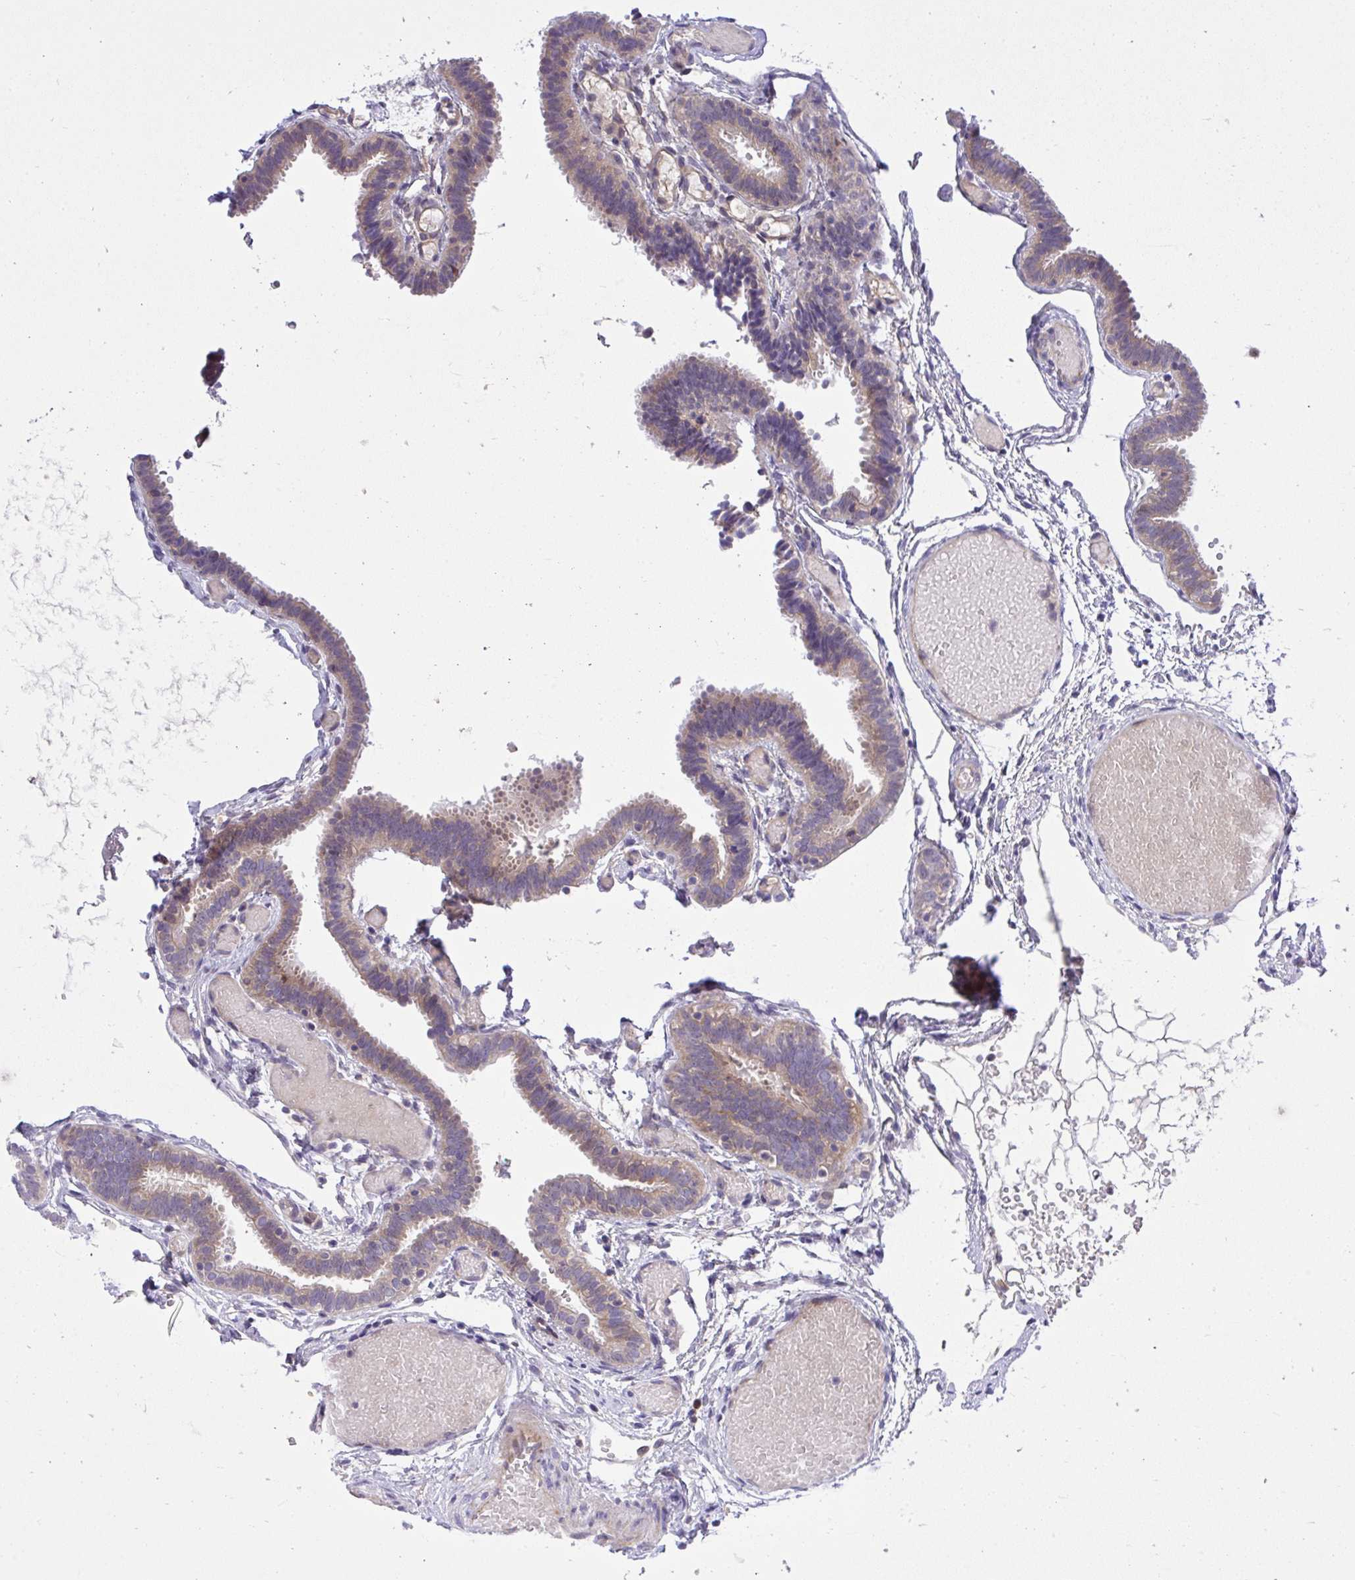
{"staining": {"intensity": "weak", "quantity": "25%-75%", "location": "cytoplasmic/membranous"}, "tissue": "fallopian tube", "cell_type": "Glandular cells", "image_type": "normal", "snomed": [{"axis": "morphology", "description": "Normal tissue, NOS"}, {"axis": "topography", "description": "Fallopian tube"}], "caption": "A brown stain shows weak cytoplasmic/membranous staining of a protein in glandular cells of unremarkable human fallopian tube. (DAB (3,3'-diaminobenzidine) = brown stain, brightfield microscopy at high magnification).", "gene": "CHIA", "patient": {"sex": "female", "age": 37}}